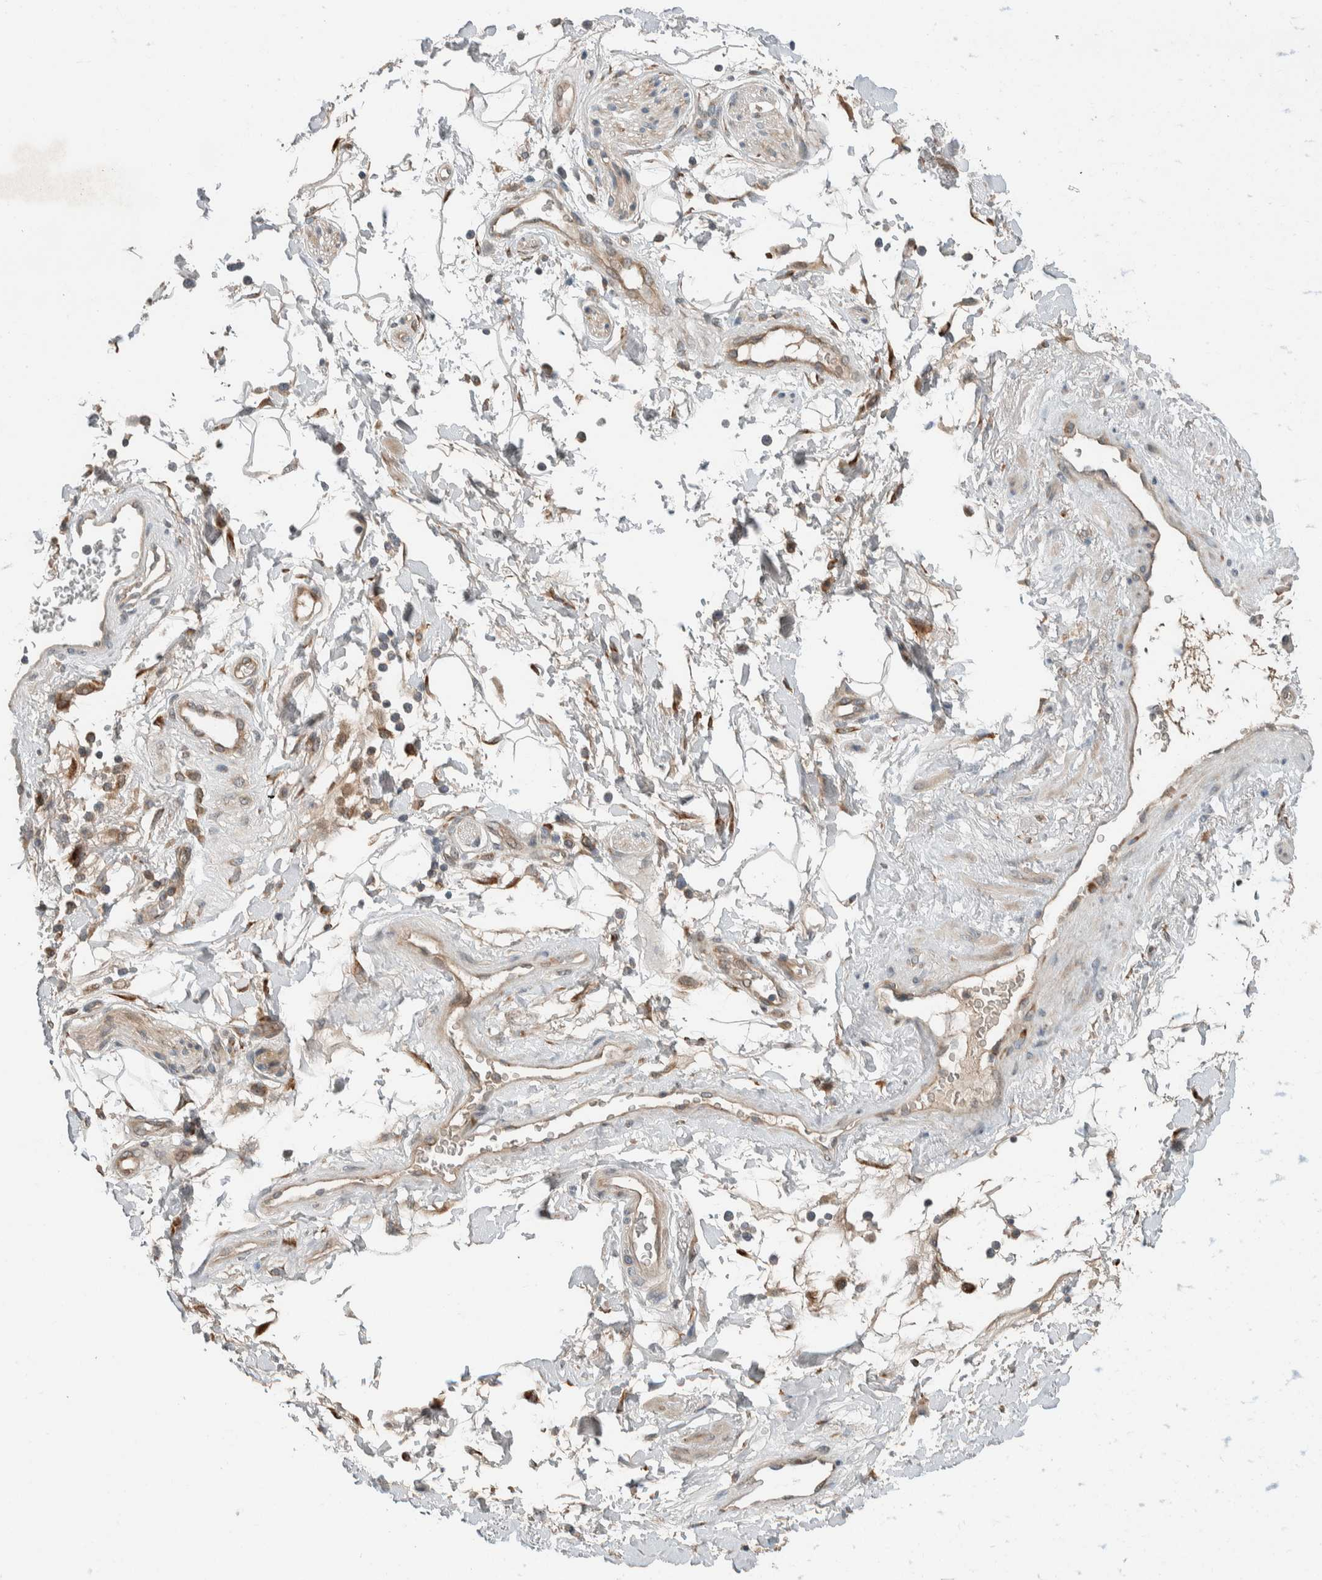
{"staining": {"intensity": "weak", "quantity": "25%-75%", "location": "cytoplasmic/membranous"}, "tissue": "adipose tissue", "cell_type": "Adipocytes", "image_type": "normal", "snomed": [{"axis": "morphology", "description": "Normal tissue, NOS"}, {"axis": "topography", "description": "Soft tissue"}, {"axis": "topography", "description": "Peripheral nerve tissue"}], "caption": "Immunohistochemistry (DAB (3,3'-diaminobenzidine)) staining of benign human adipose tissue demonstrates weak cytoplasmic/membranous protein expression in about 25%-75% of adipocytes.", "gene": "CTBP2", "patient": {"sex": "female", "age": 71}}